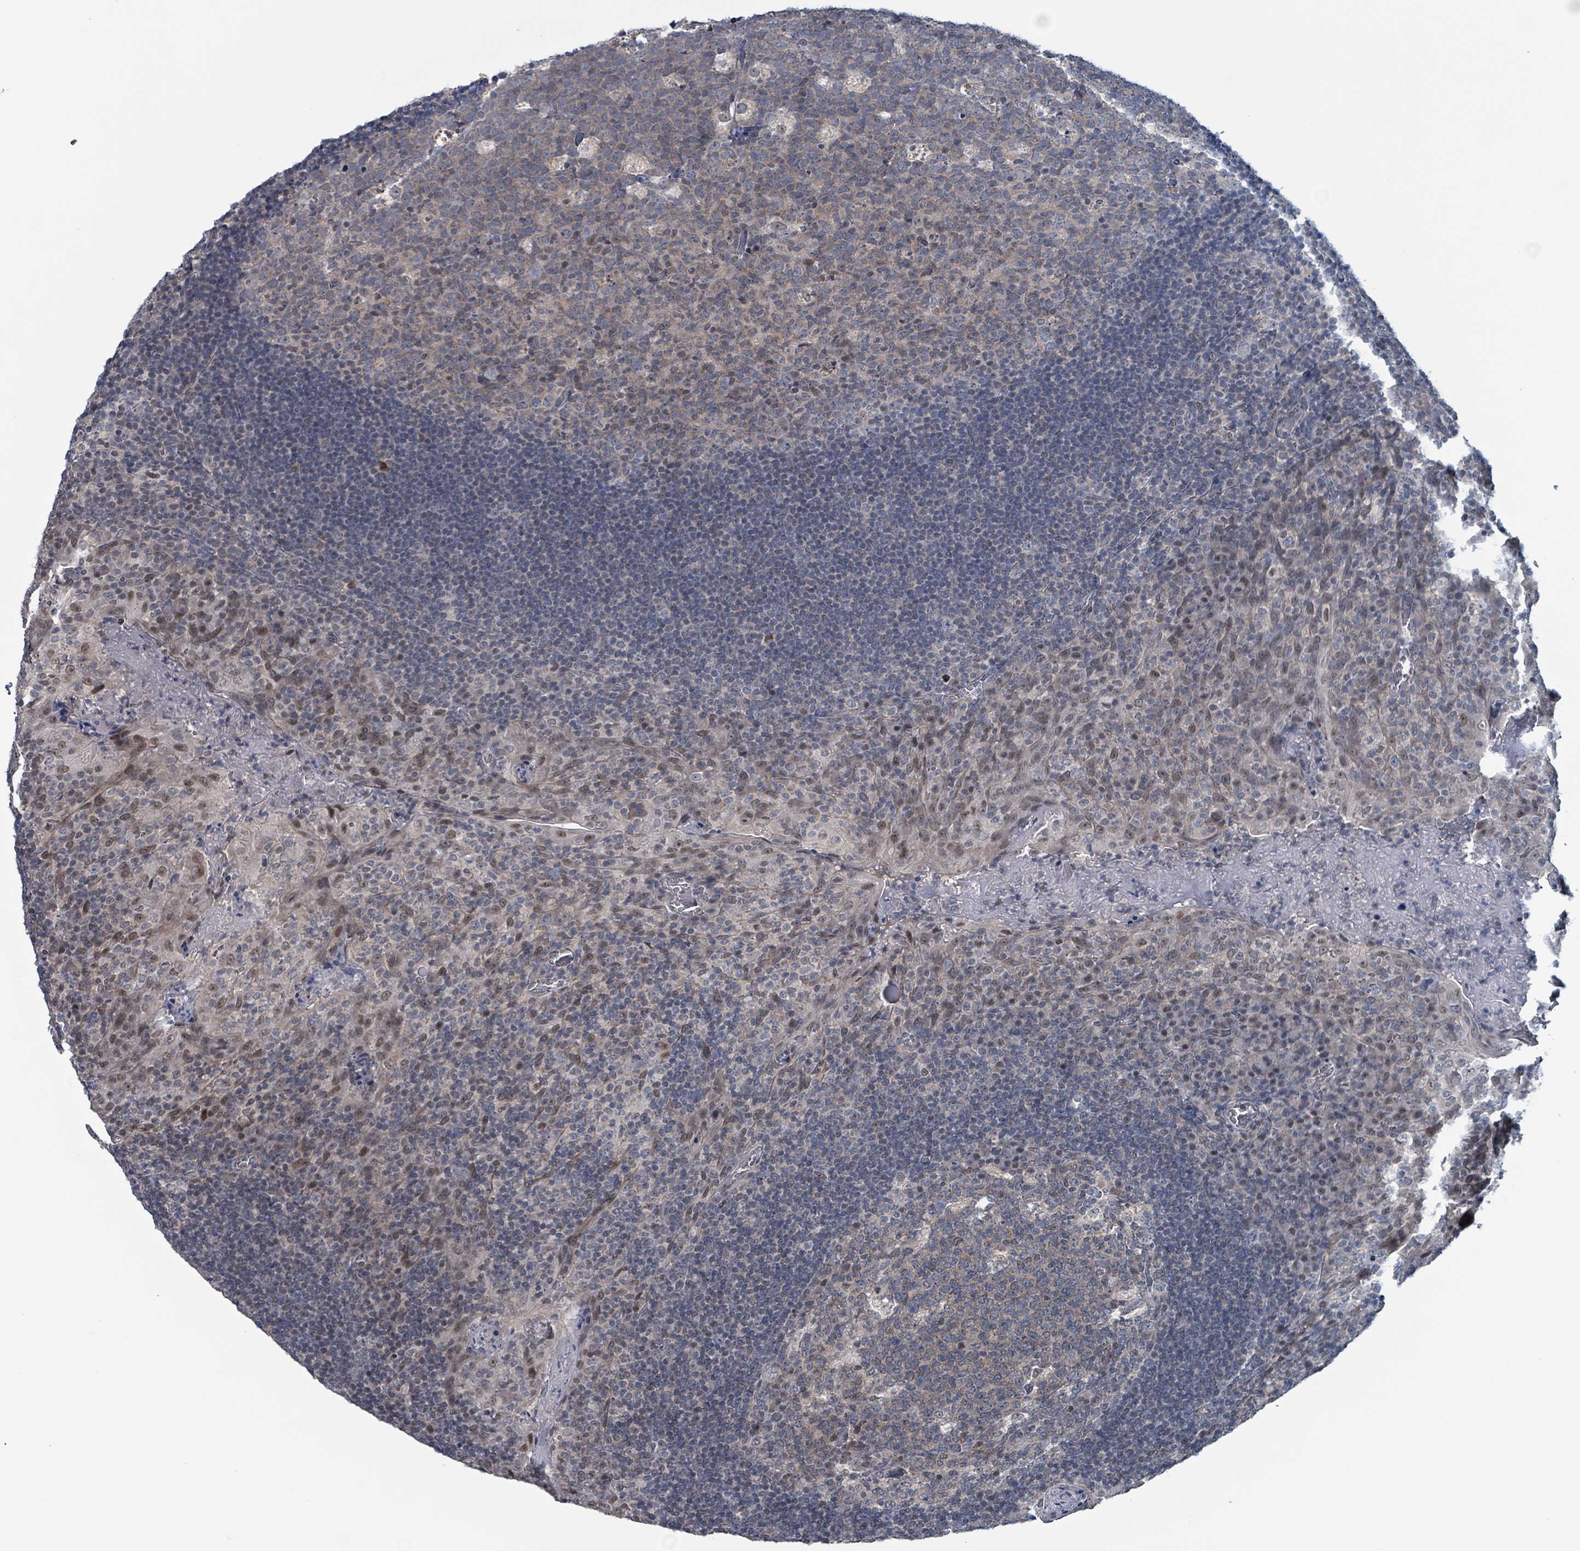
{"staining": {"intensity": "weak", "quantity": "<25%", "location": "nuclear"}, "tissue": "tonsil", "cell_type": "Germinal center cells", "image_type": "normal", "snomed": [{"axis": "morphology", "description": "Normal tissue, NOS"}, {"axis": "topography", "description": "Tonsil"}], "caption": "IHC of unremarkable tonsil reveals no expression in germinal center cells.", "gene": "BIVM", "patient": {"sex": "male", "age": 17}}